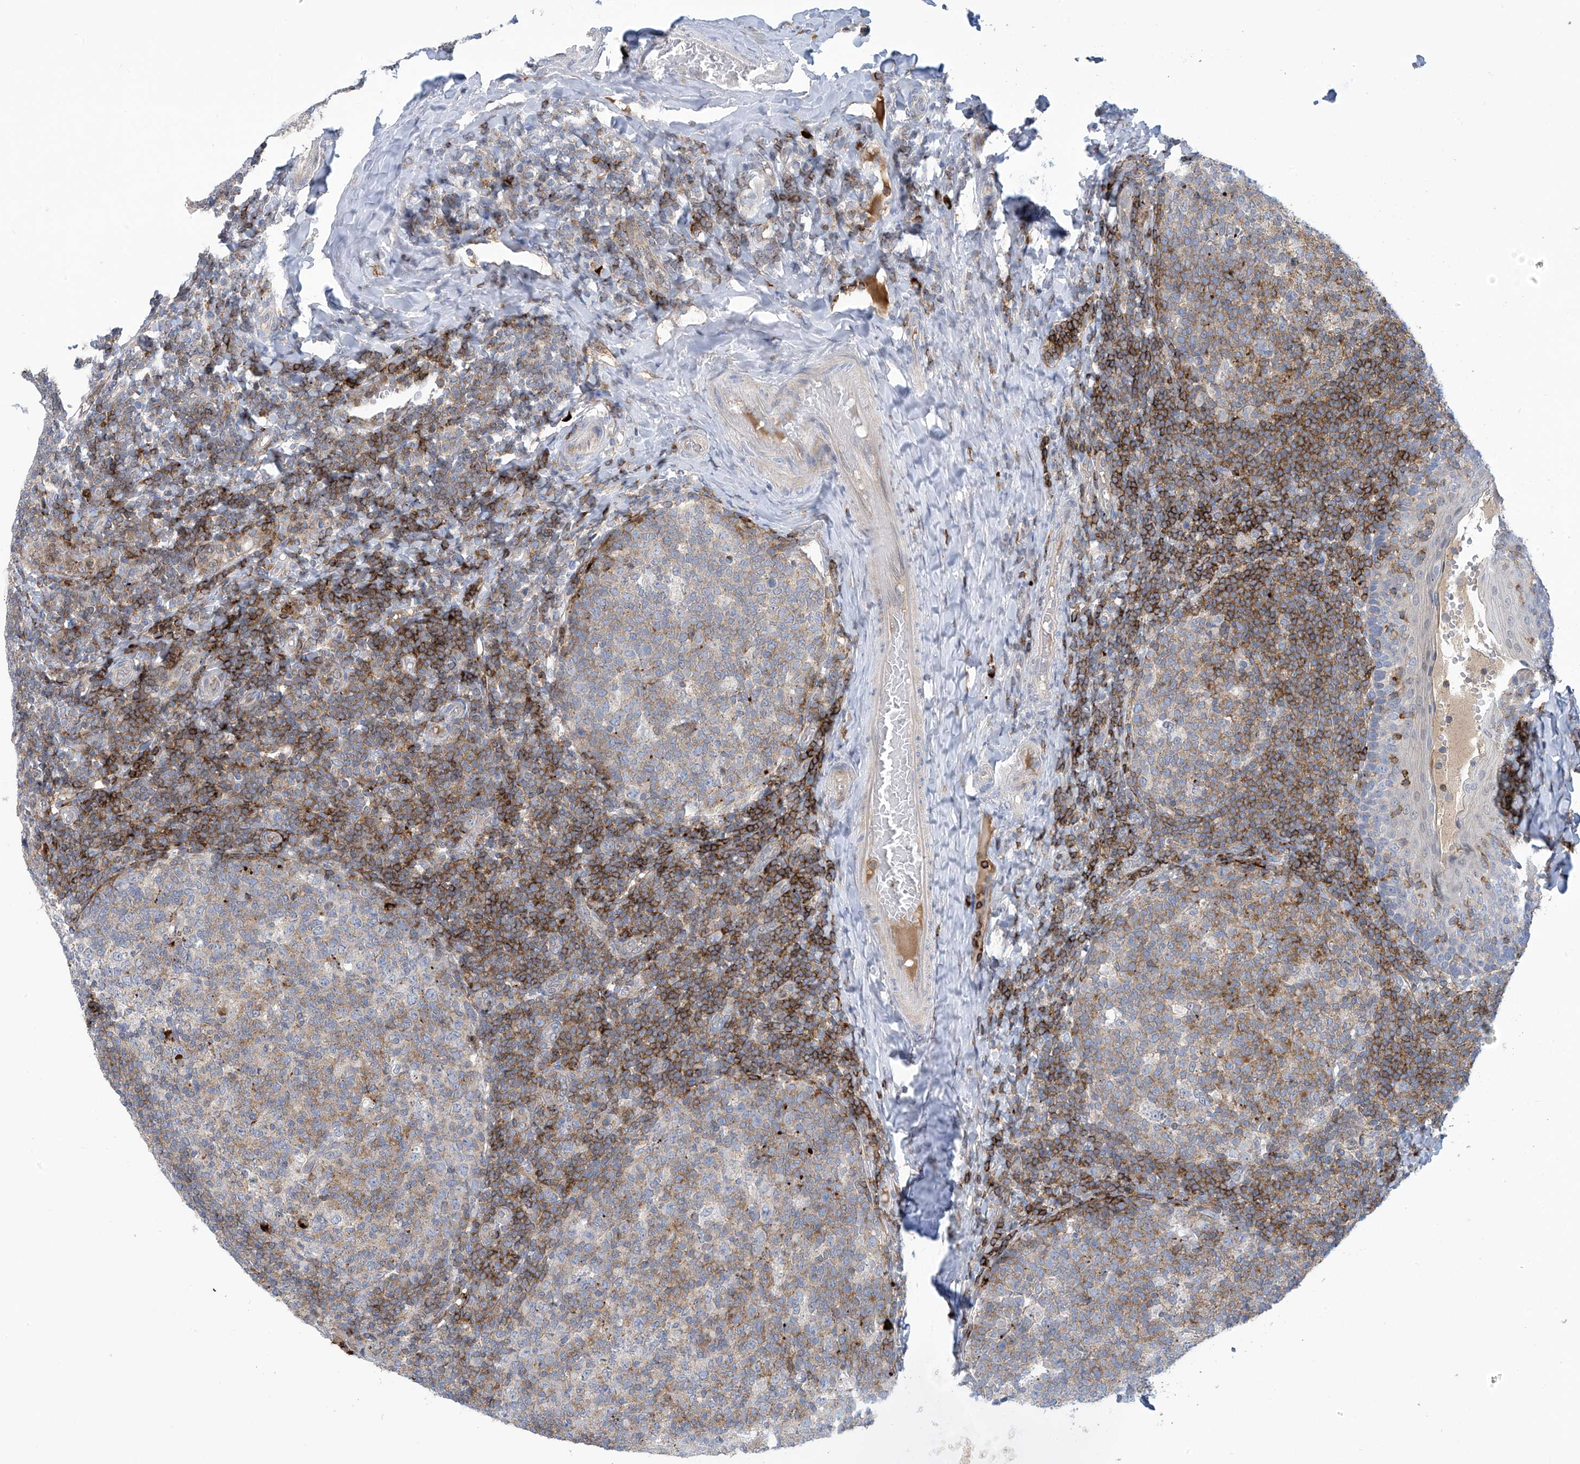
{"staining": {"intensity": "moderate", "quantity": "<25%", "location": "cytoplasmic/membranous"}, "tissue": "tonsil", "cell_type": "Germinal center cells", "image_type": "normal", "snomed": [{"axis": "morphology", "description": "Normal tissue, NOS"}, {"axis": "topography", "description": "Tonsil"}], "caption": "The micrograph displays a brown stain indicating the presence of a protein in the cytoplasmic/membranous of germinal center cells in tonsil.", "gene": "IBA57", "patient": {"sex": "female", "age": 19}}